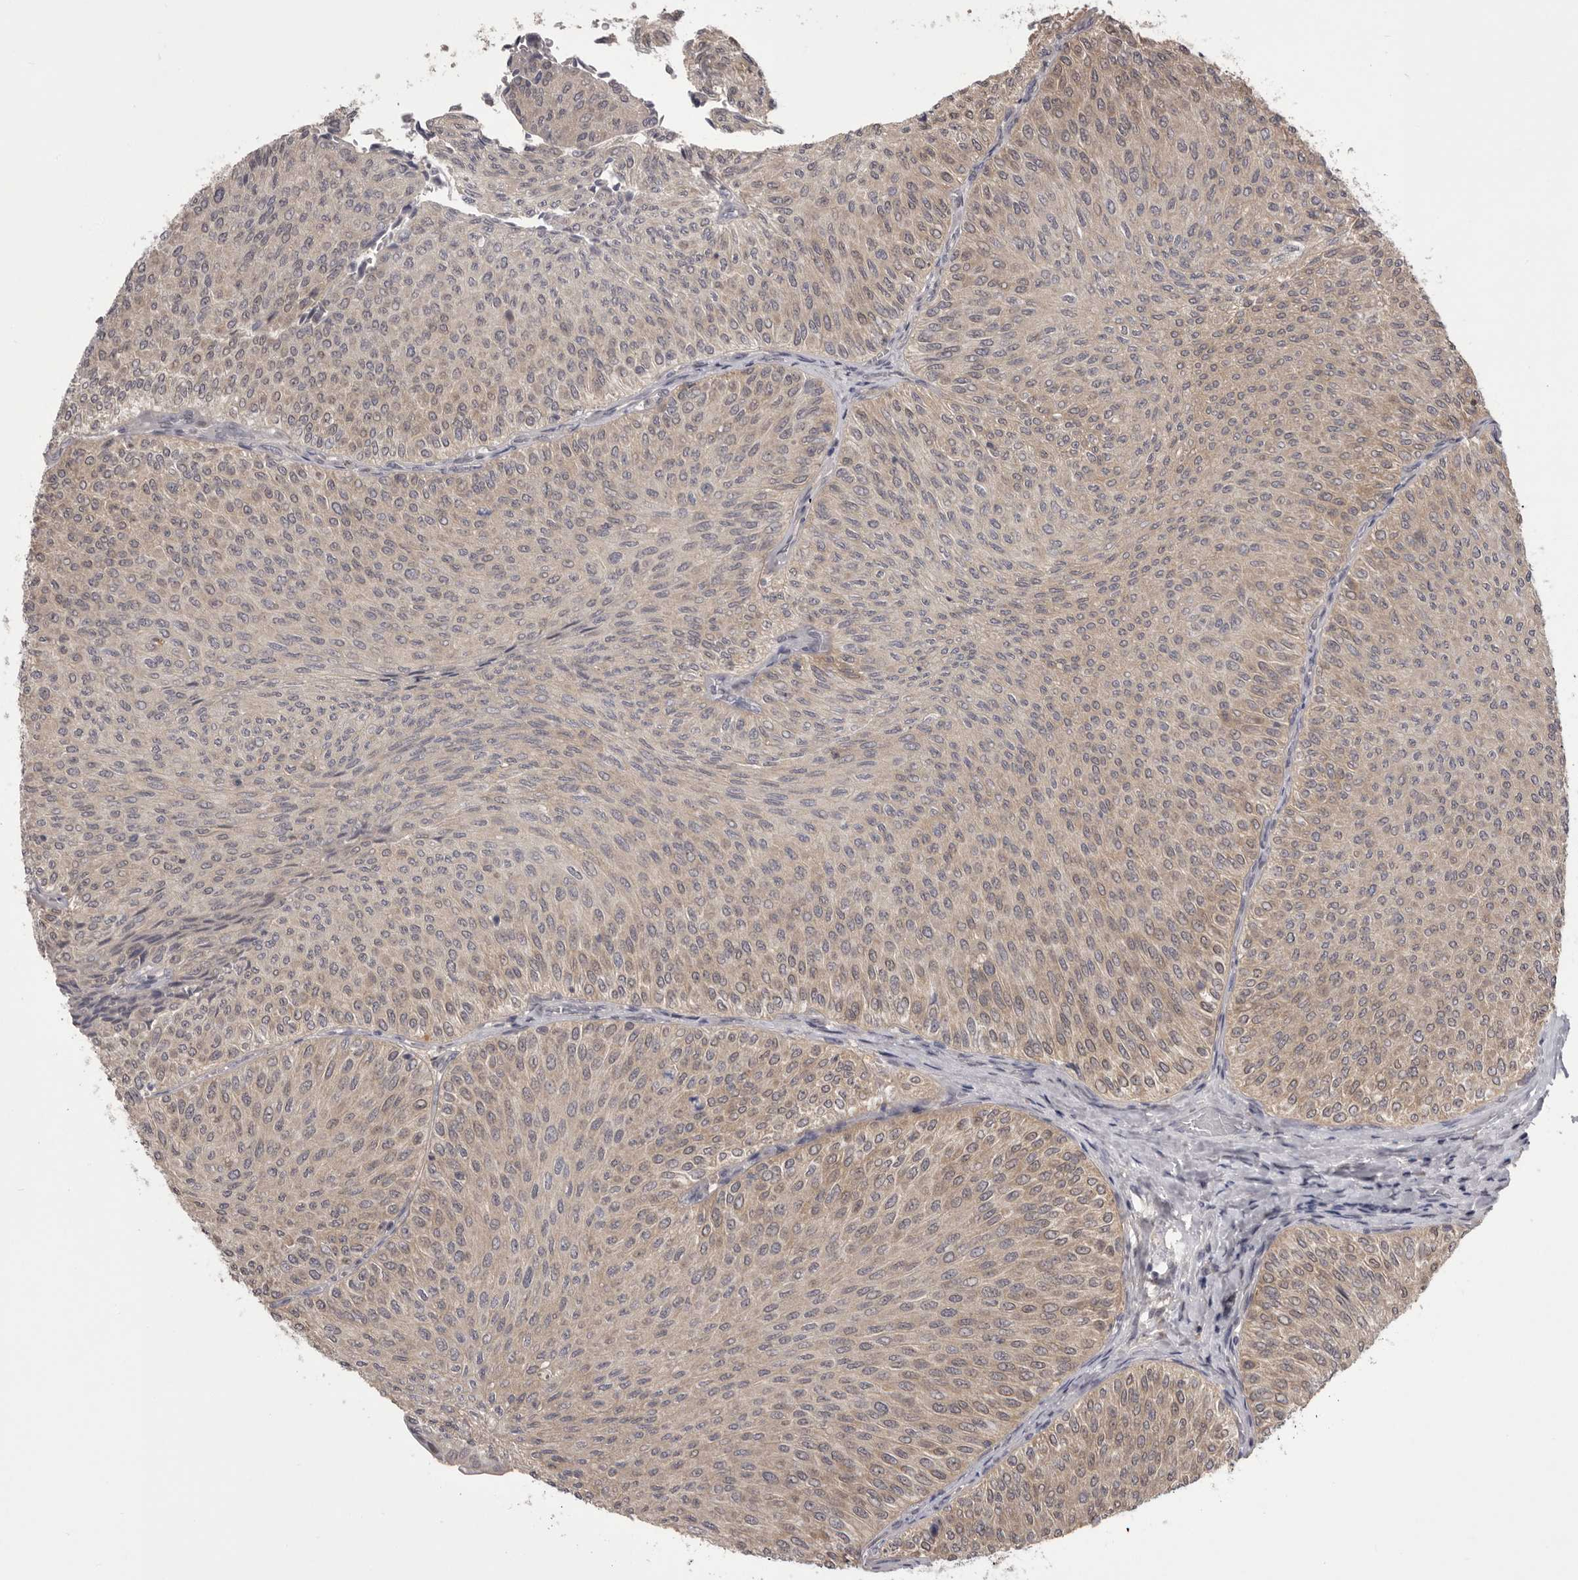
{"staining": {"intensity": "weak", "quantity": "25%-75%", "location": "cytoplasmic/membranous"}, "tissue": "urothelial cancer", "cell_type": "Tumor cells", "image_type": "cancer", "snomed": [{"axis": "morphology", "description": "Urothelial carcinoma, Low grade"}, {"axis": "topography", "description": "Urinary bladder"}], "caption": "Low-grade urothelial carcinoma was stained to show a protein in brown. There is low levels of weak cytoplasmic/membranous expression in approximately 25%-75% of tumor cells. (IHC, brightfield microscopy, high magnification).", "gene": "MDH1", "patient": {"sex": "male", "age": 78}}